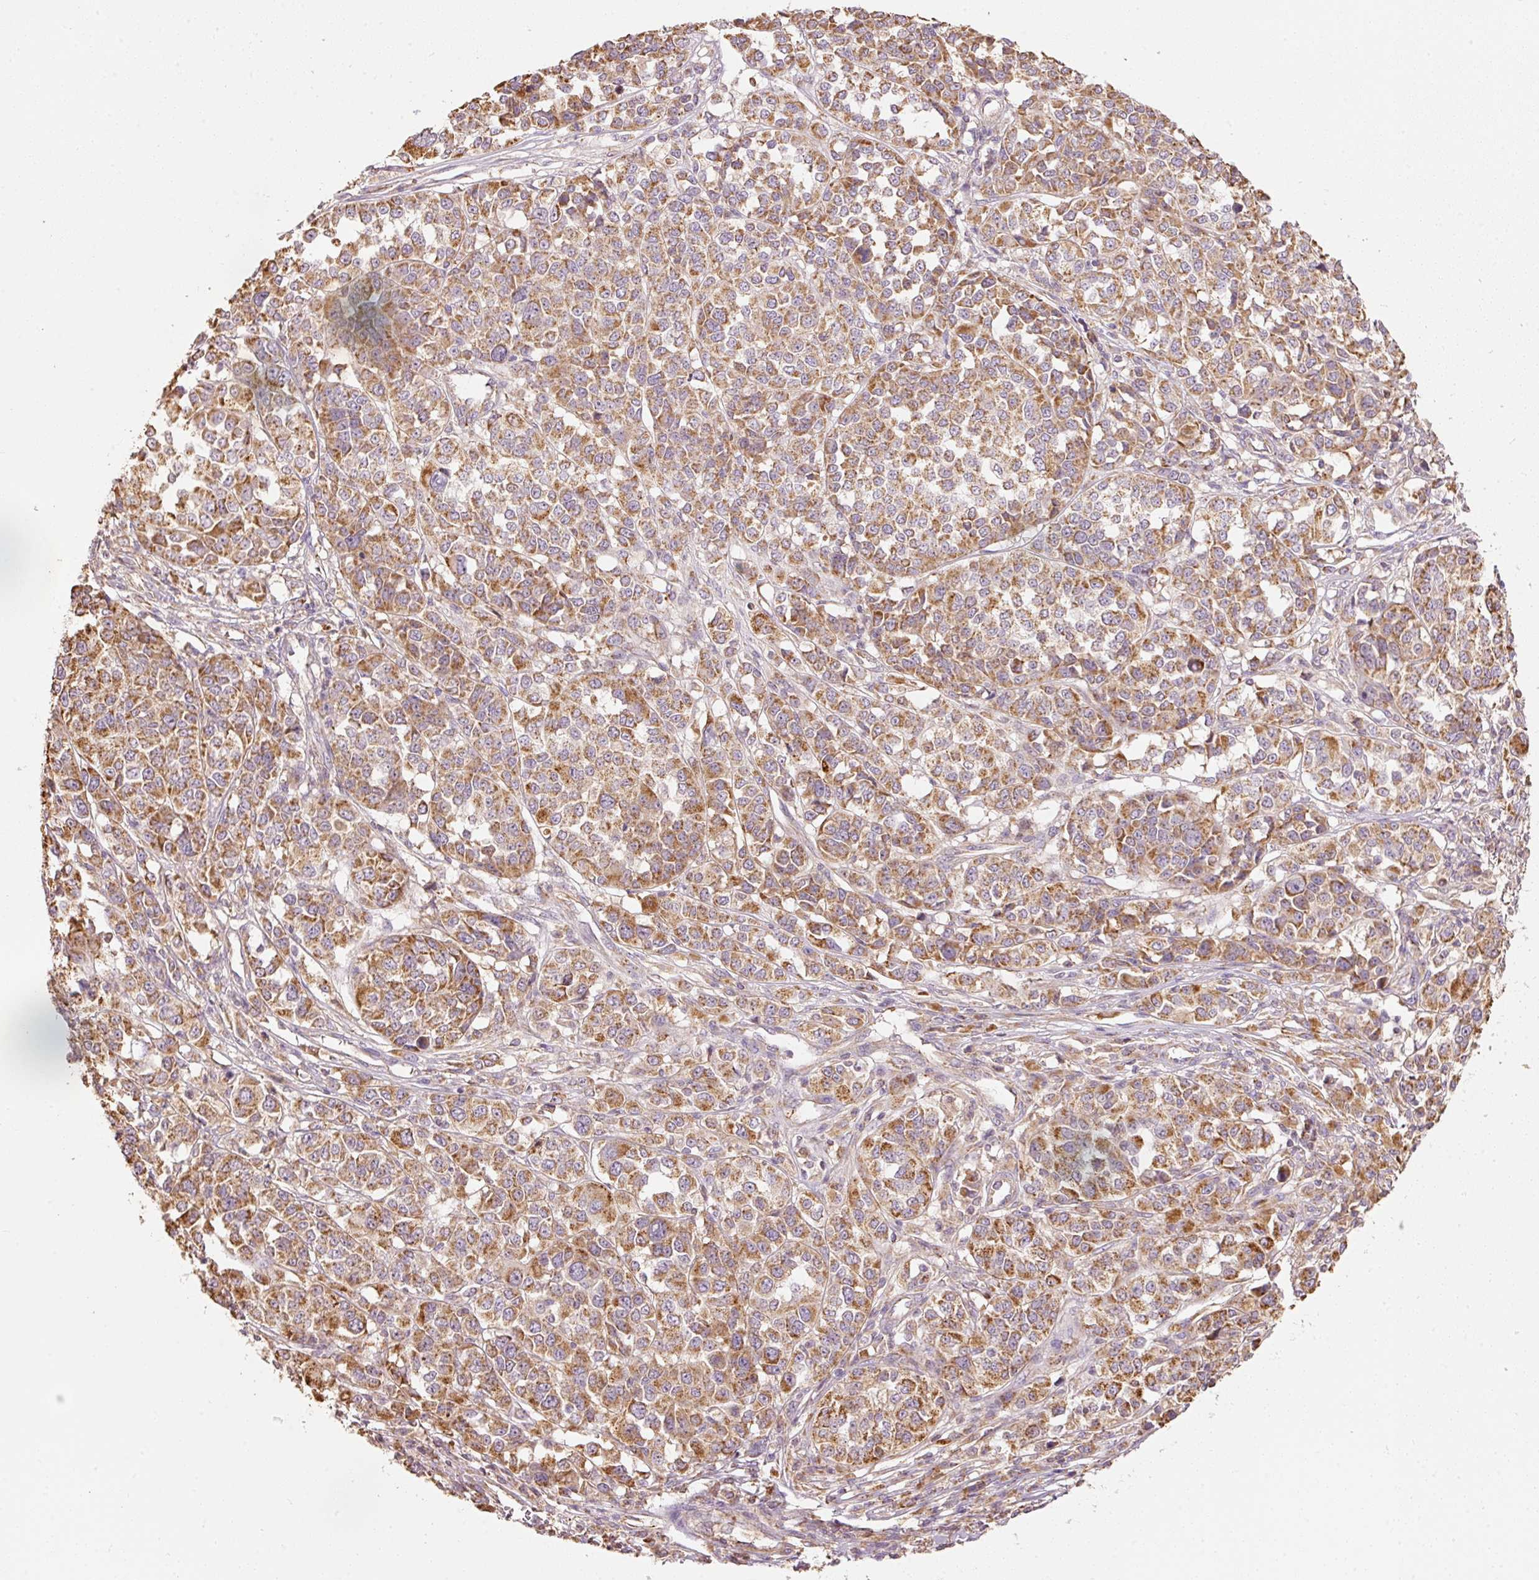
{"staining": {"intensity": "moderate", "quantity": ">75%", "location": "cytoplasmic/membranous"}, "tissue": "melanoma", "cell_type": "Tumor cells", "image_type": "cancer", "snomed": [{"axis": "morphology", "description": "Malignant melanoma, Metastatic site"}, {"axis": "topography", "description": "Lymph node"}], "caption": "IHC staining of melanoma, which displays medium levels of moderate cytoplasmic/membranous expression in about >75% of tumor cells indicating moderate cytoplasmic/membranous protein staining. The staining was performed using DAB (brown) for protein detection and nuclei were counterstained in hematoxylin (blue).", "gene": "PSENEN", "patient": {"sex": "male", "age": 44}}